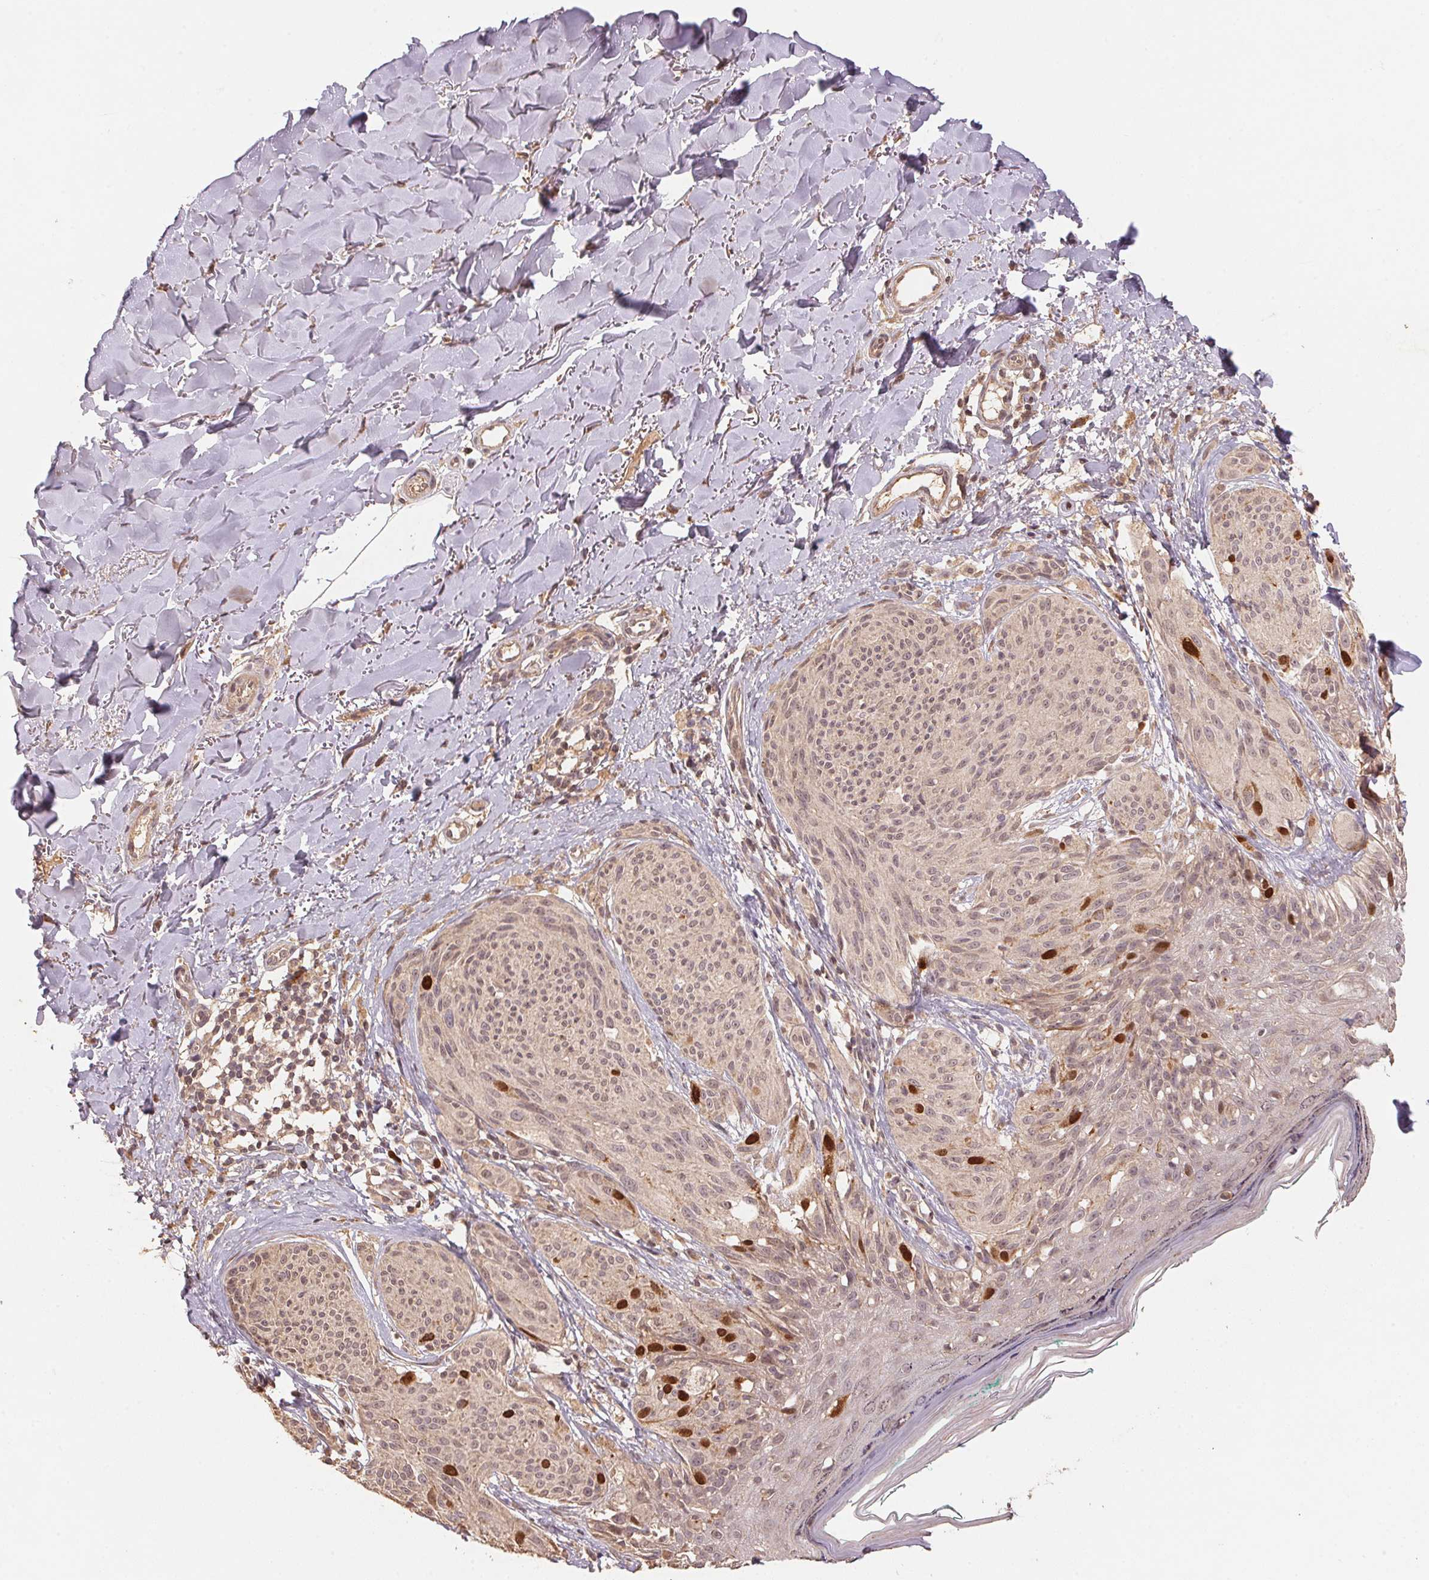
{"staining": {"intensity": "strong", "quantity": "<25%", "location": "nuclear"}, "tissue": "melanoma", "cell_type": "Tumor cells", "image_type": "cancer", "snomed": [{"axis": "morphology", "description": "Malignant melanoma, NOS"}, {"axis": "topography", "description": "Skin"}], "caption": "High-power microscopy captured an immunohistochemistry (IHC) micrograph of melanoma, revealing strong nuclear positivity in about <25% of tumor cells.", "gene": "CENPF", "patient": {"sex": "female", "age": 87}}